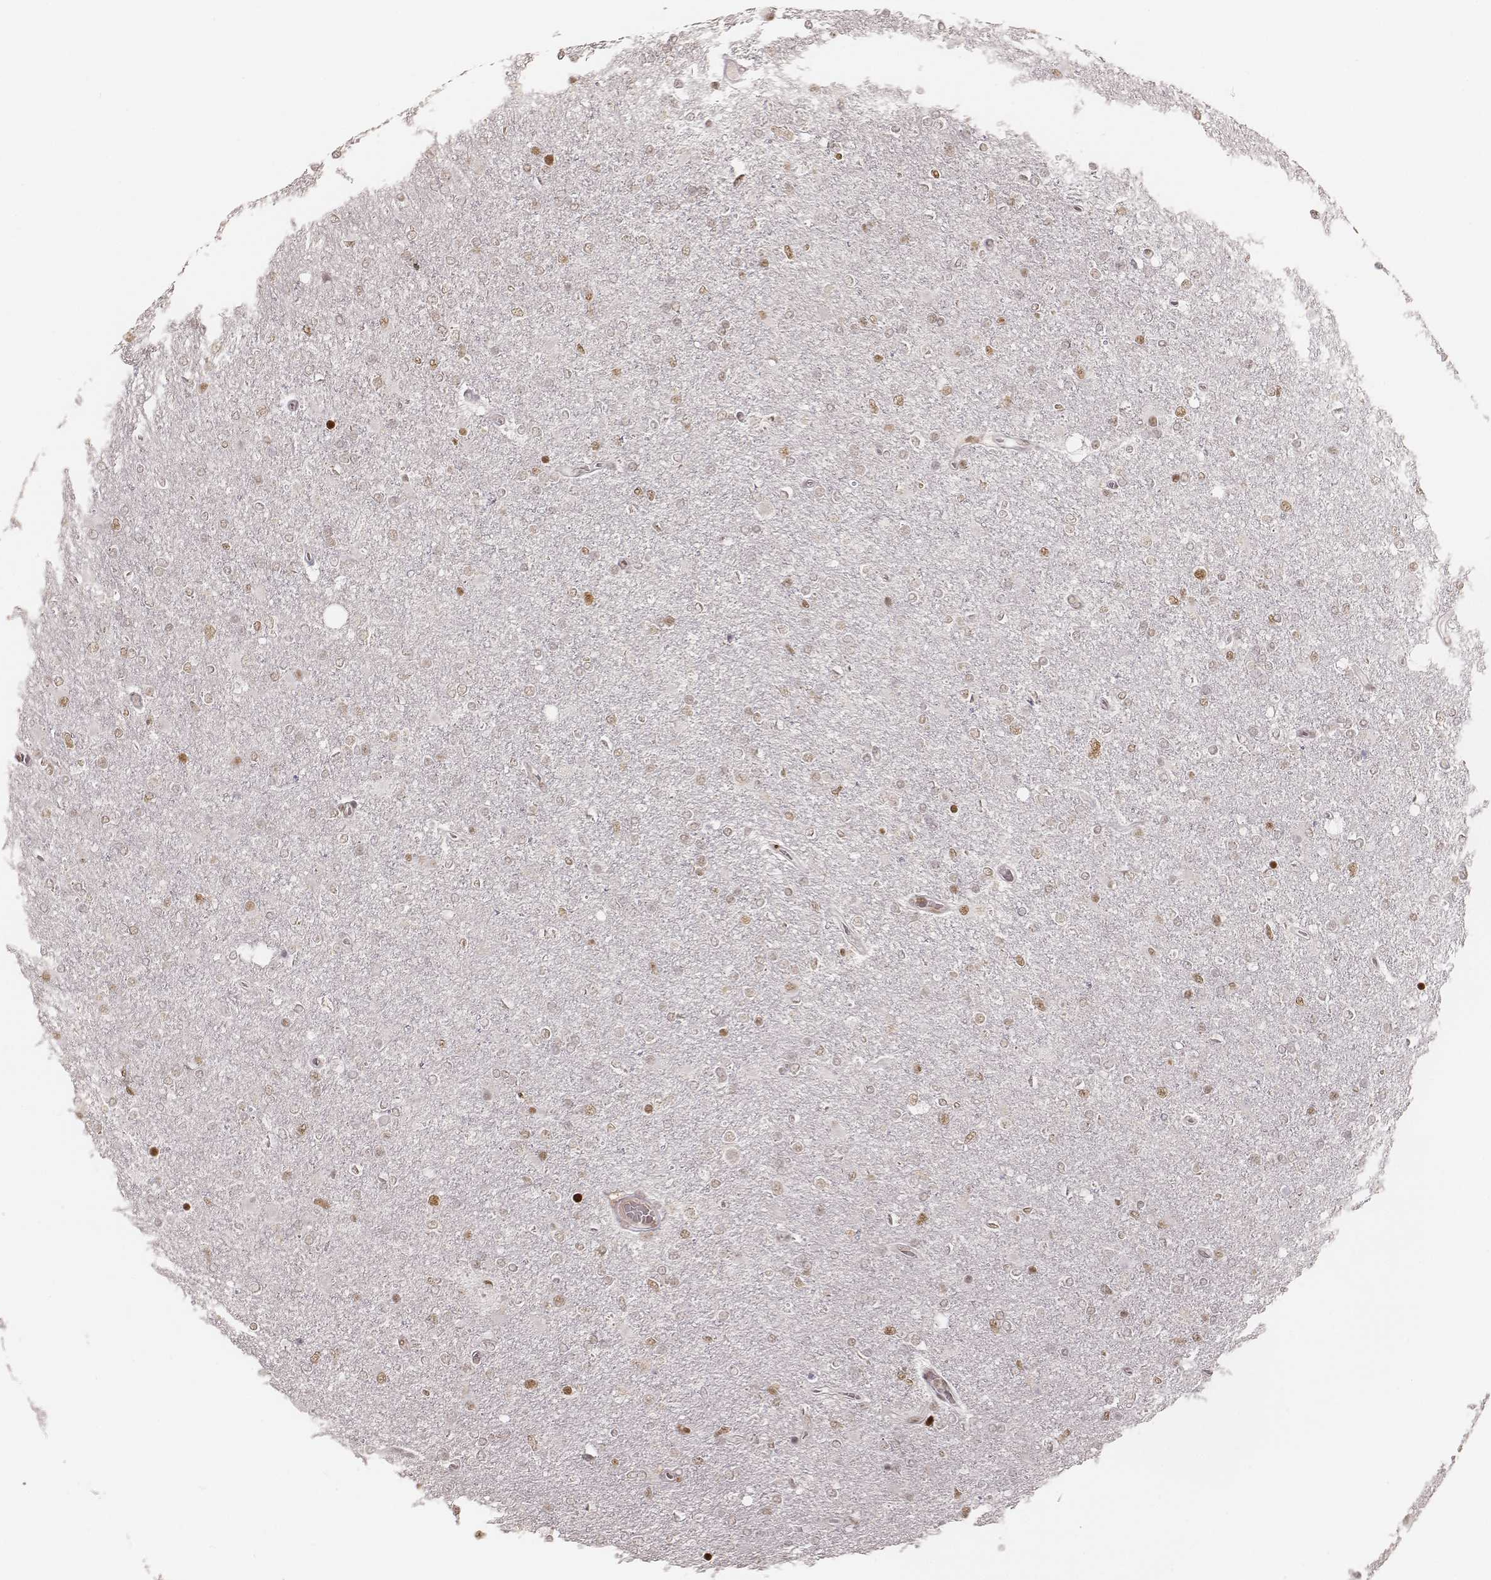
{"staining": {"intensity": "moderate", "quantity": "<25%", "location": "nuclear"}, "tissue": "glioma", "cell_type": "Tumor cells", "image_type": "cancer", "snomed": [{"axis": "morphology", "description": "Glioma, malignant, High grade"}, {"axis": "topography", "description": "Cerebral cortex"}], "caption": "About <25% of tumor cells in high-grade glioma (malignant) reveal moderate nuclear protein staining as visualized by brown immunohistochemical staining.", "gene": "HNRNPC", "patient": {"sex": "male", "age": 70}}